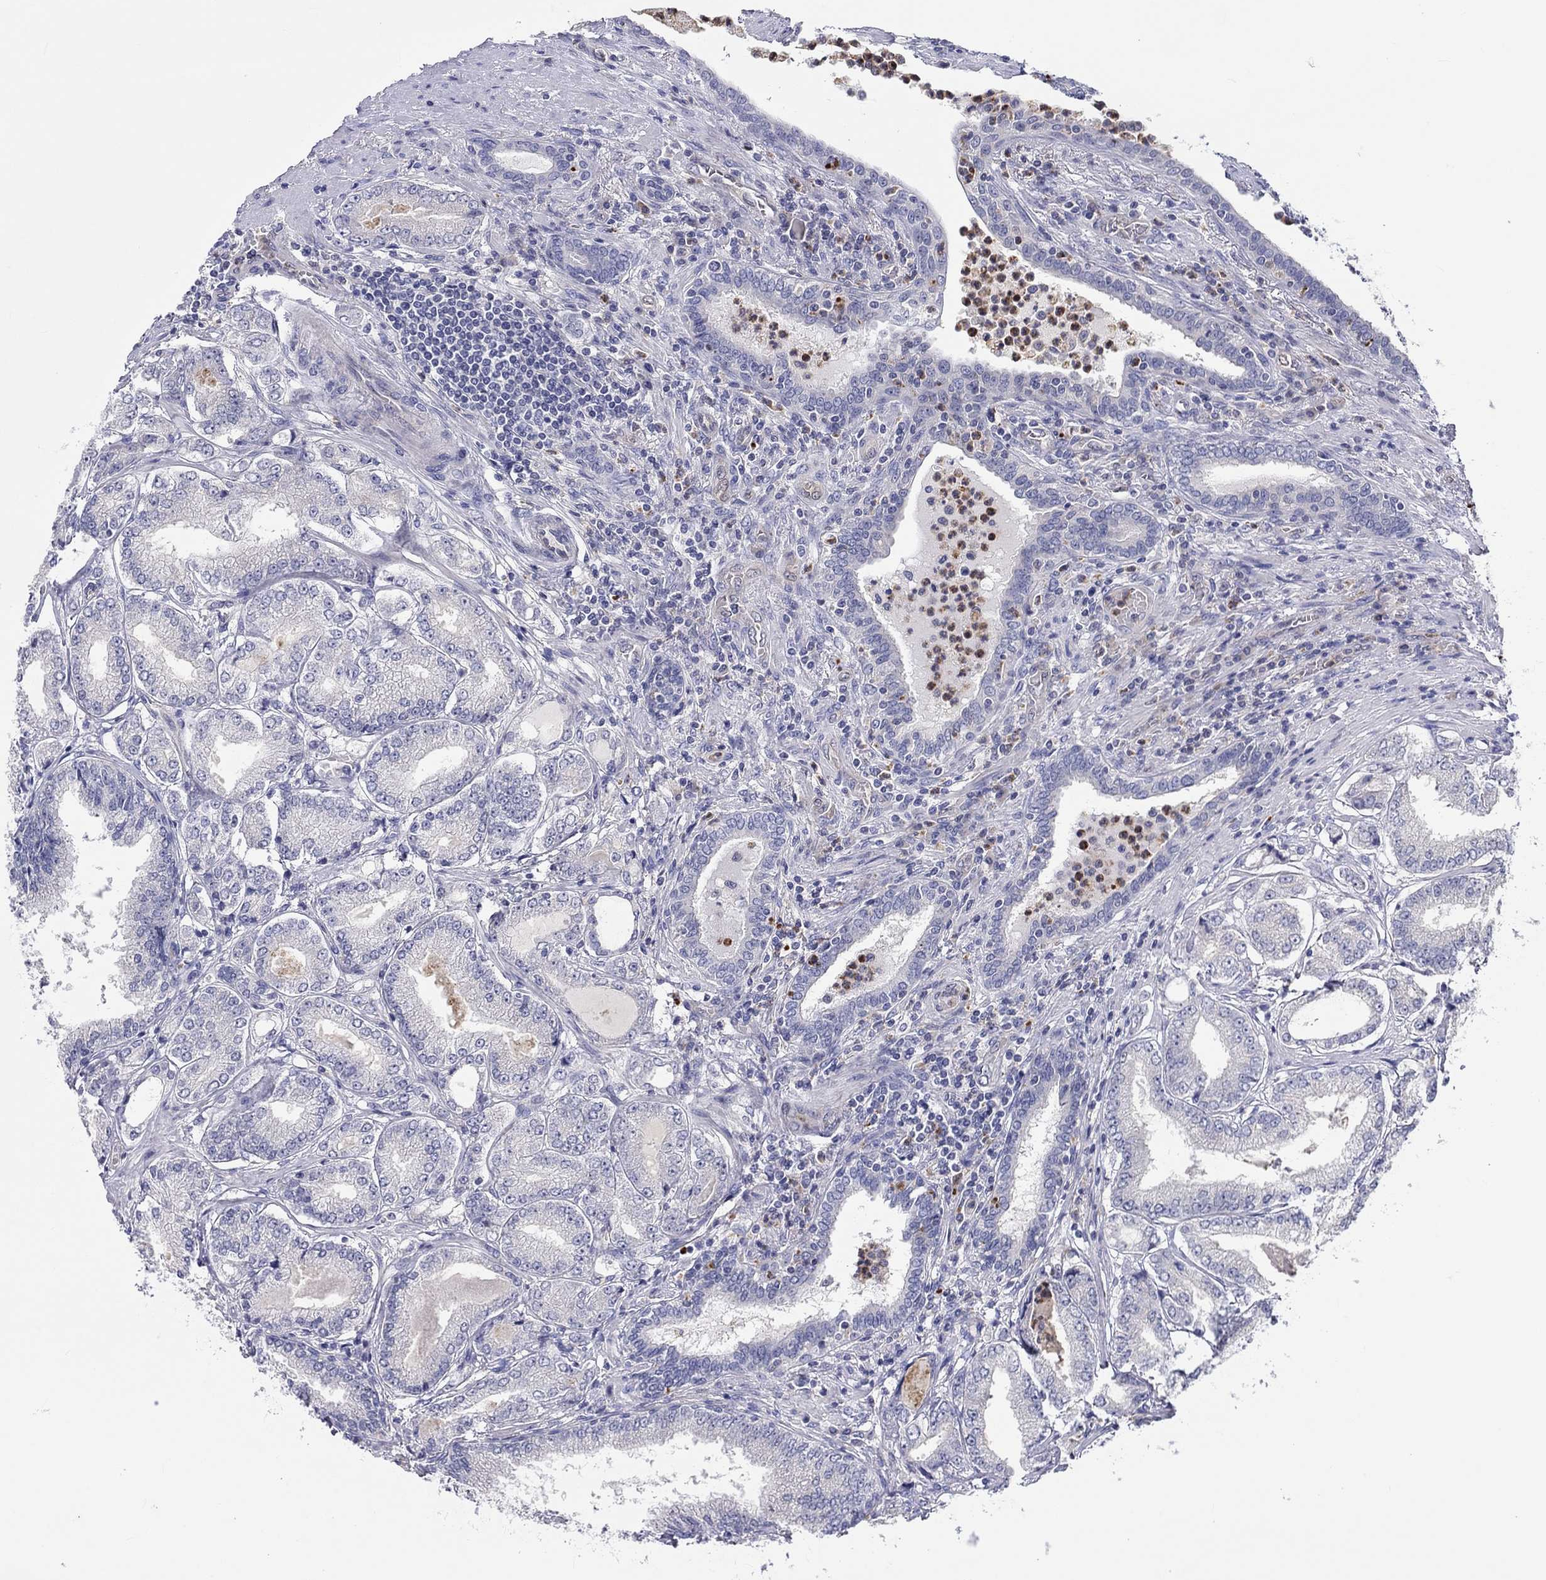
{"staining": {"intensity": "negative", "quantity": "none", "location": "none"}, "tissue": "prostate cancer", "cell_type": "Tumor cells", "image_type": "cancer", "snomed": [{"axis": "morphology", "description": "Adenocarcinoma, NOS"}, {"axis": "topography", "description": "Prostate"}], "caption": "A micrograph of prostate adenocarcinoma stained for a protein exhibits no brown staining in tumor cells. (Stains: DAB immunohistochemistry with hematoxylin counter stain, Microscopy: brightfield microscopy at high magnification).", "gene": "ABCG4", "patient": {"sex": "male", "age": 65}}